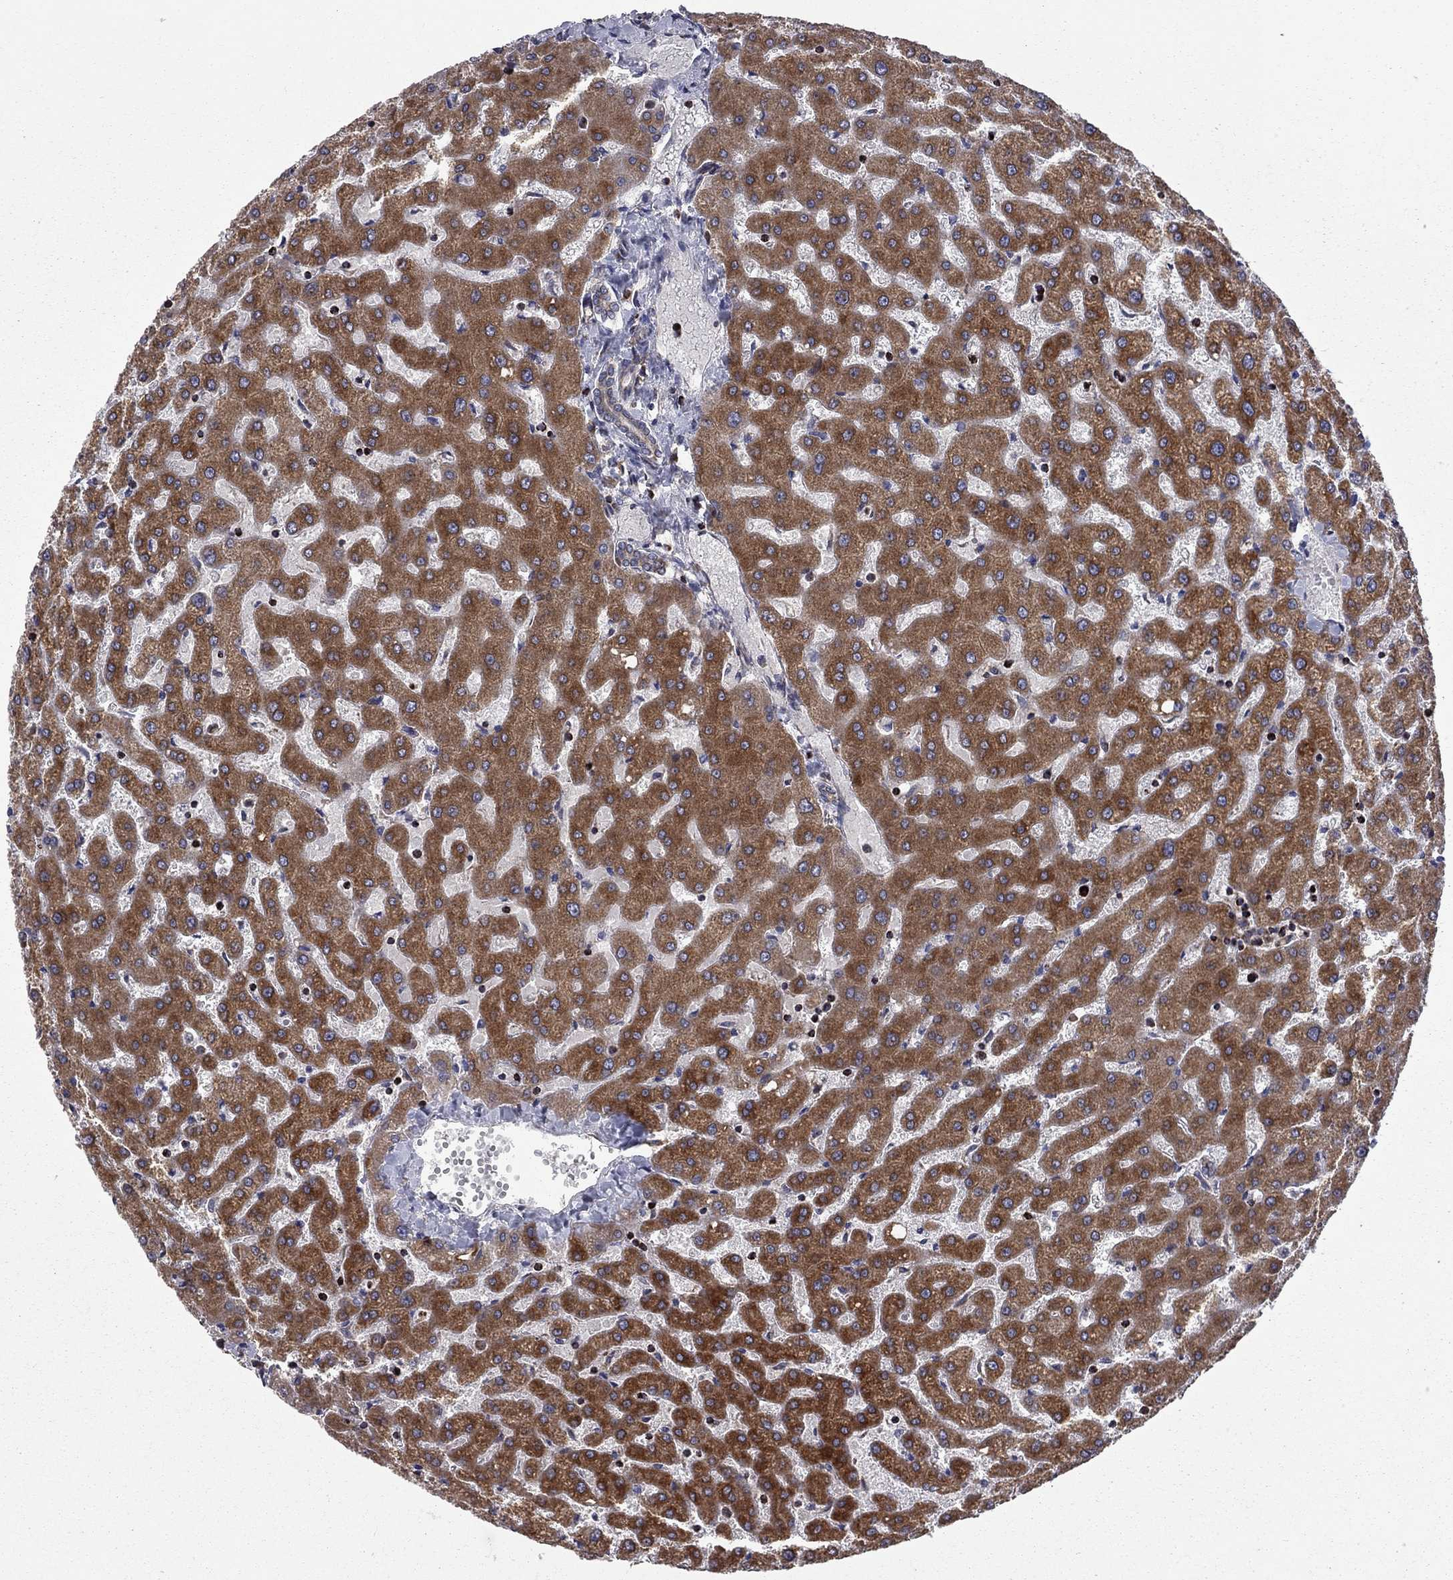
{"staining": {"intensity": "weak", "quantity": ">75%", "location": "cytoplasmic/membranous"}, "tissue": "liver", "cell_type": "Cholangiocytes", "image_type": "normal", "snomed": [{"axis": "morphology", "description": "Normal tissue, NOS"}, {"axis": "topography", "description": "Liver"}], "caption": "Cholangiocytes exhibit low levels of weak cytoplasmic/membranous staining in about >75% of cells in benign liver.", "gene": "CLPTM1", "patient": {"sex": "female", "age": 50}}